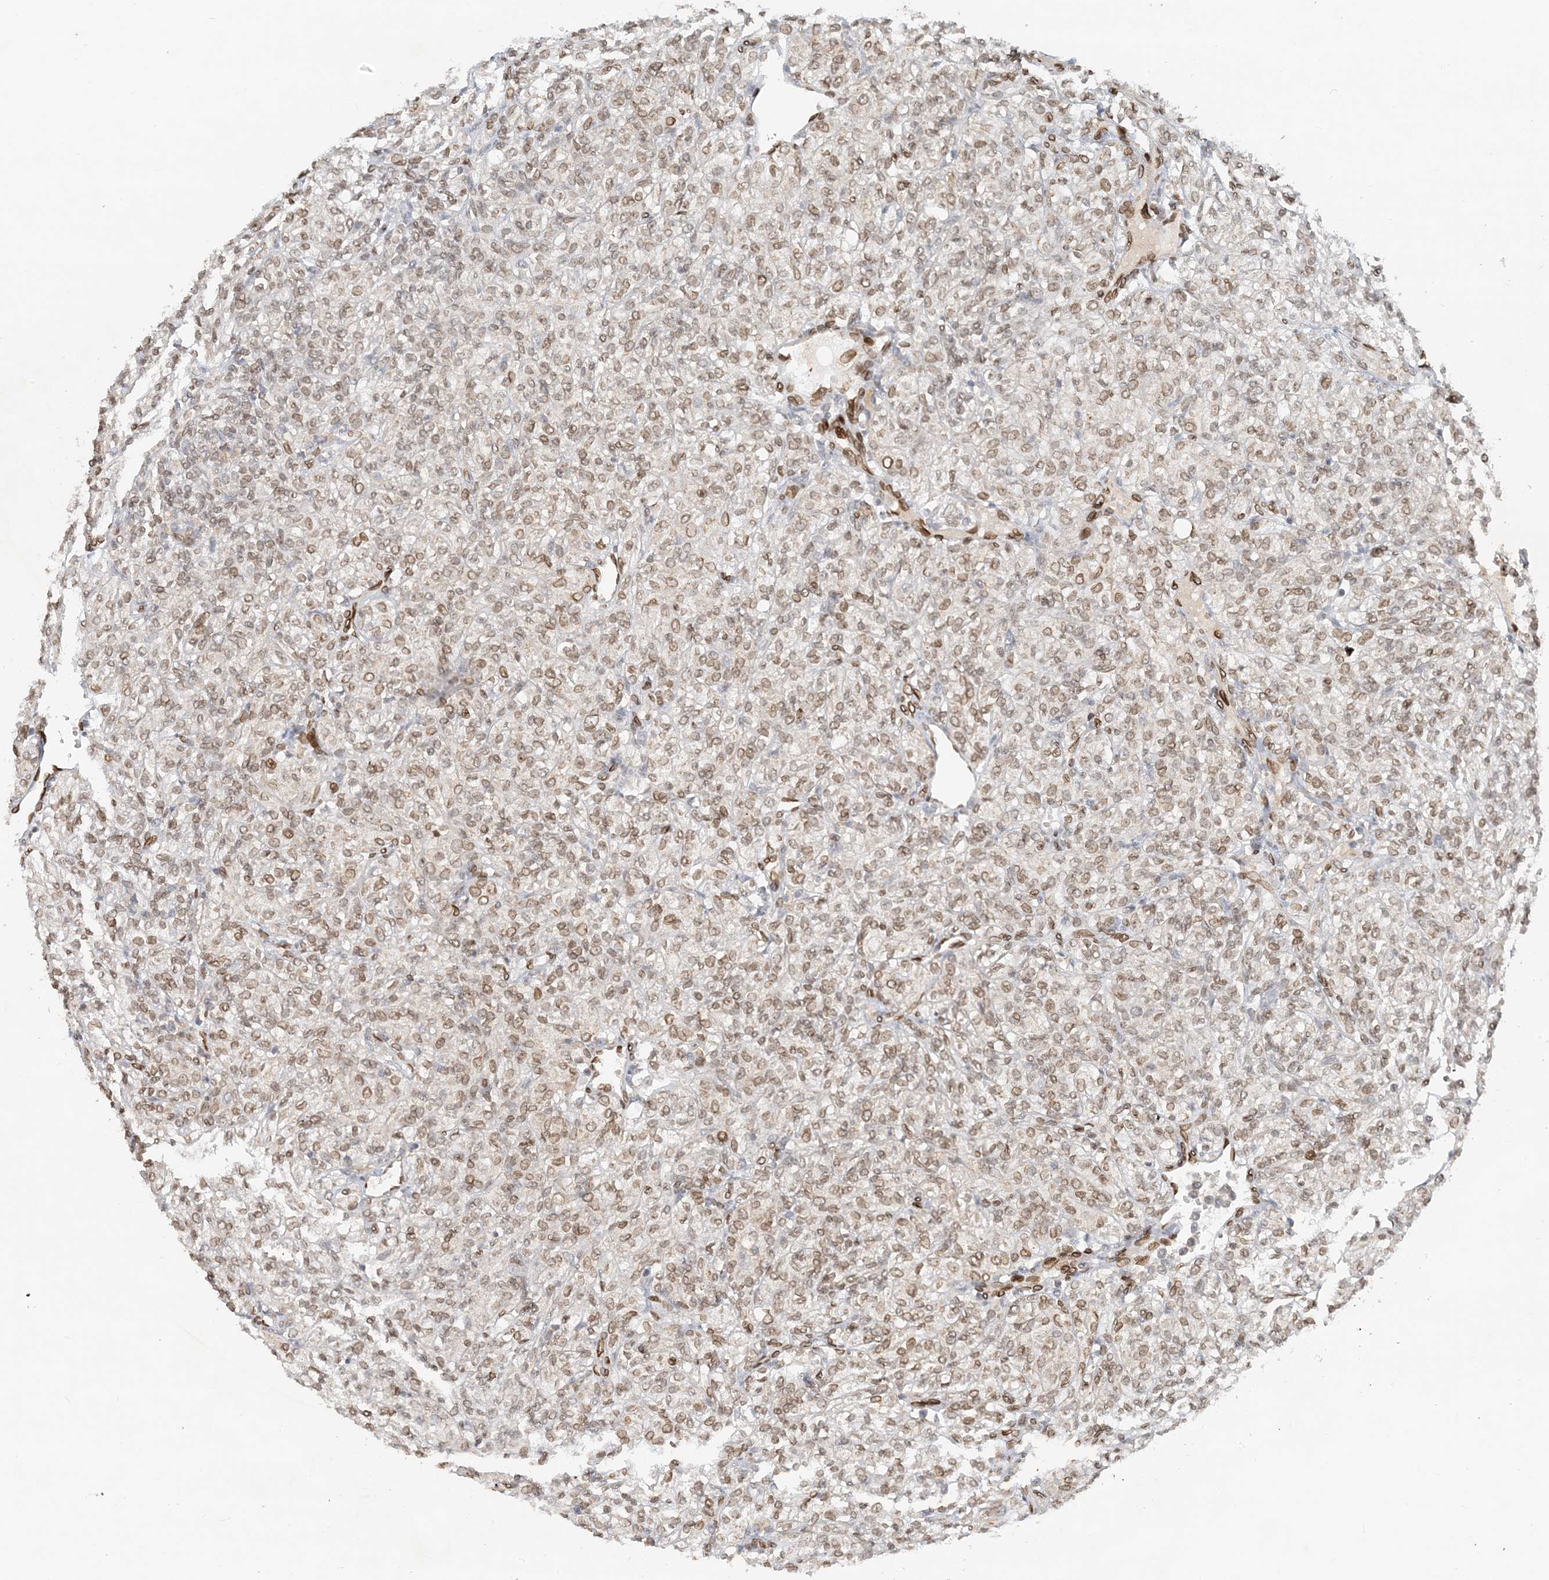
{"staining": {"intensity": "weak", "quantity": "25%-75%", "location": "nuclear"}, "tissue": "renal cancer", "cell_type": "Tumor cells", "image_type": "cancer", "snomed": [{"axis": "morphology", "description": "Adenocarcinoma, NOS"}, {"axis": "topography", "description": "Kidney"}], "caption": "A low amount of weak nuclear expression is identified in approximately 25%-75% of tumor cells in adenocarcinoma (renal) tissue.", "gene": "SLC35A2", "patient": {"sex": "male", "age": 77}}